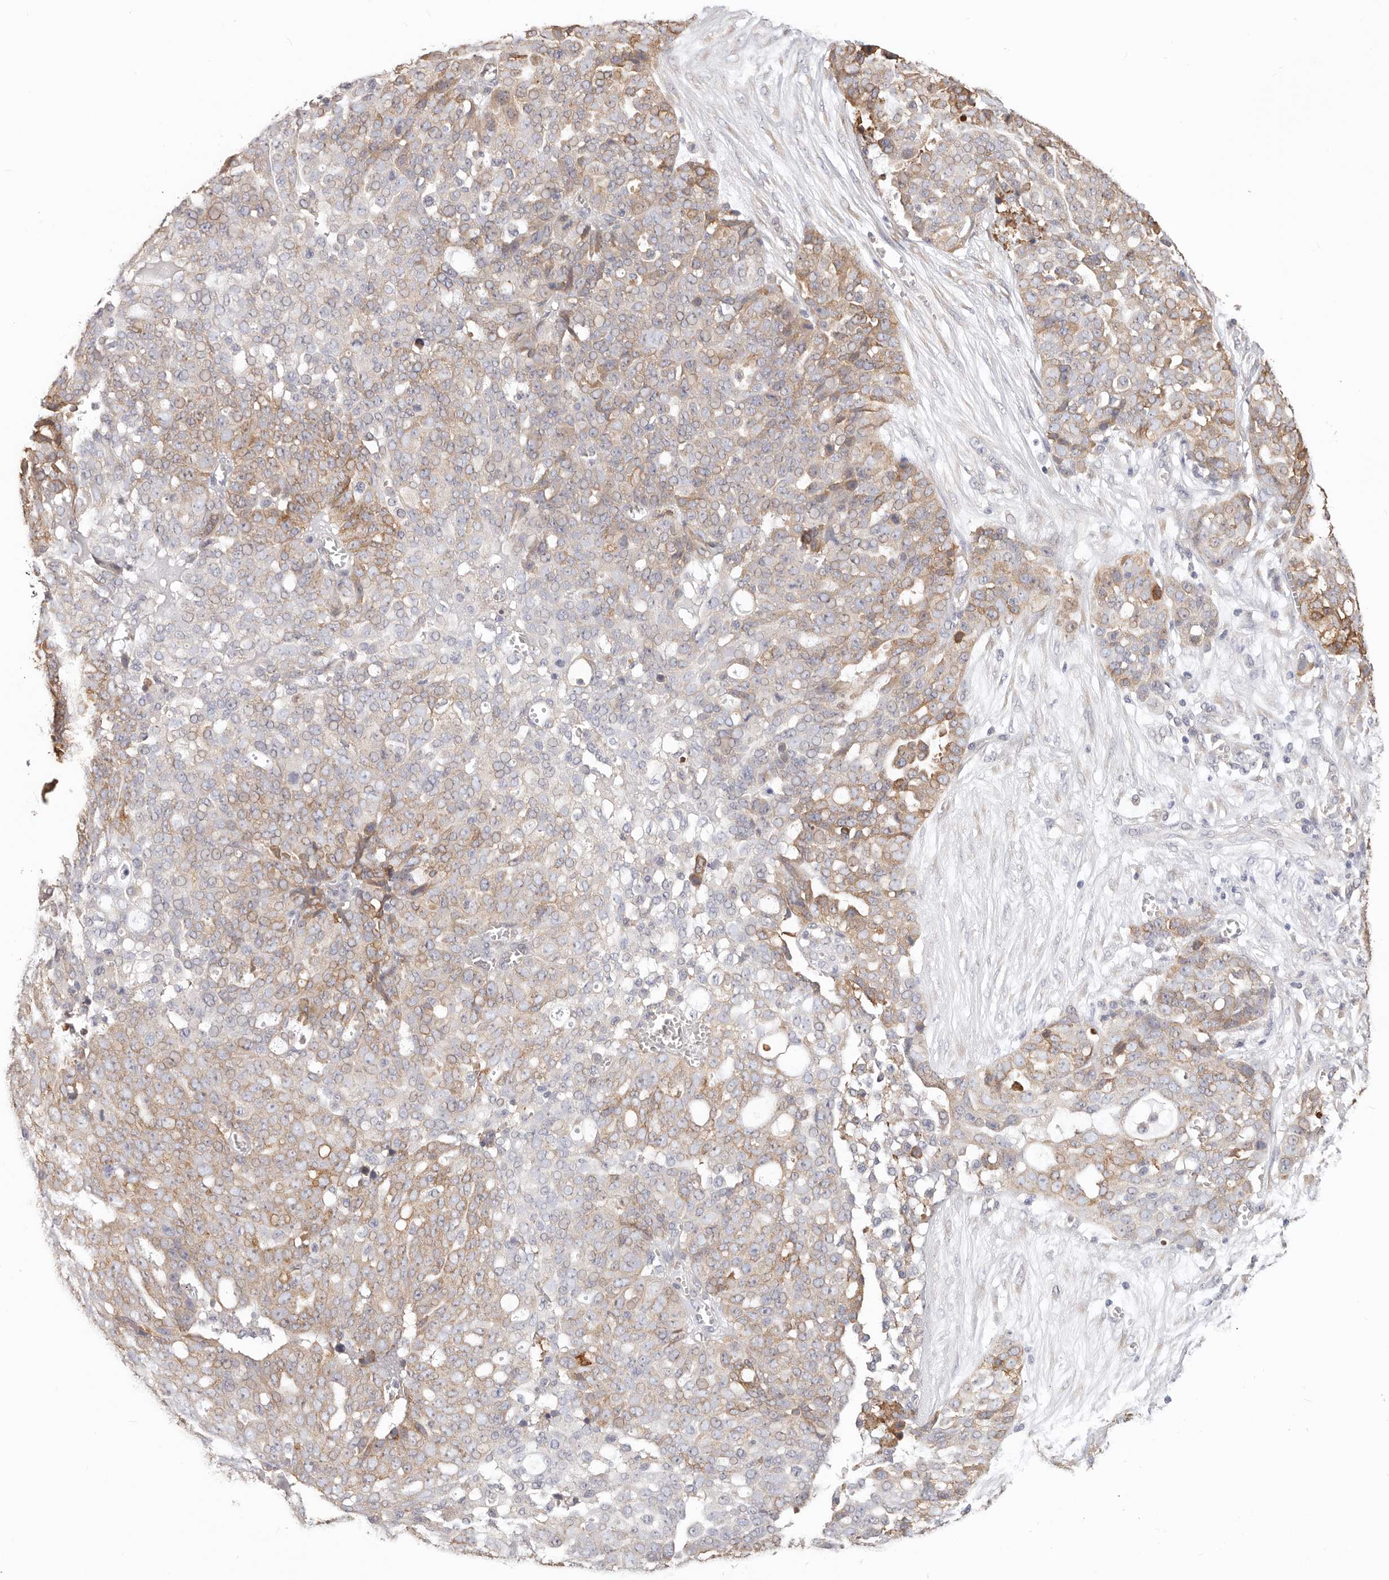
{"staining": {"intensity": "moderate", "quantity": "25%-75%", "location": "cytoplasmic/membranous"}, "tissue": "ovarian cancer", "cell_type": "Tumor cells", "image_type": "cancer", "snomed": [{"axis": "morphology", "description": "Cystadenocarcinoma, serous, NOS"}, {"axis": "topography", "description": "Soft tissue"}, {"axis": "topography", "description": "Ovary"}], "caption": "Moderate cytoplasmic/membranous positivity is present in about 25%-75% of tumor cells in ovarian serous cystadenocarcinoma.", "gene": "AFDN", "patient": {"sex": "female", "age": 57}}